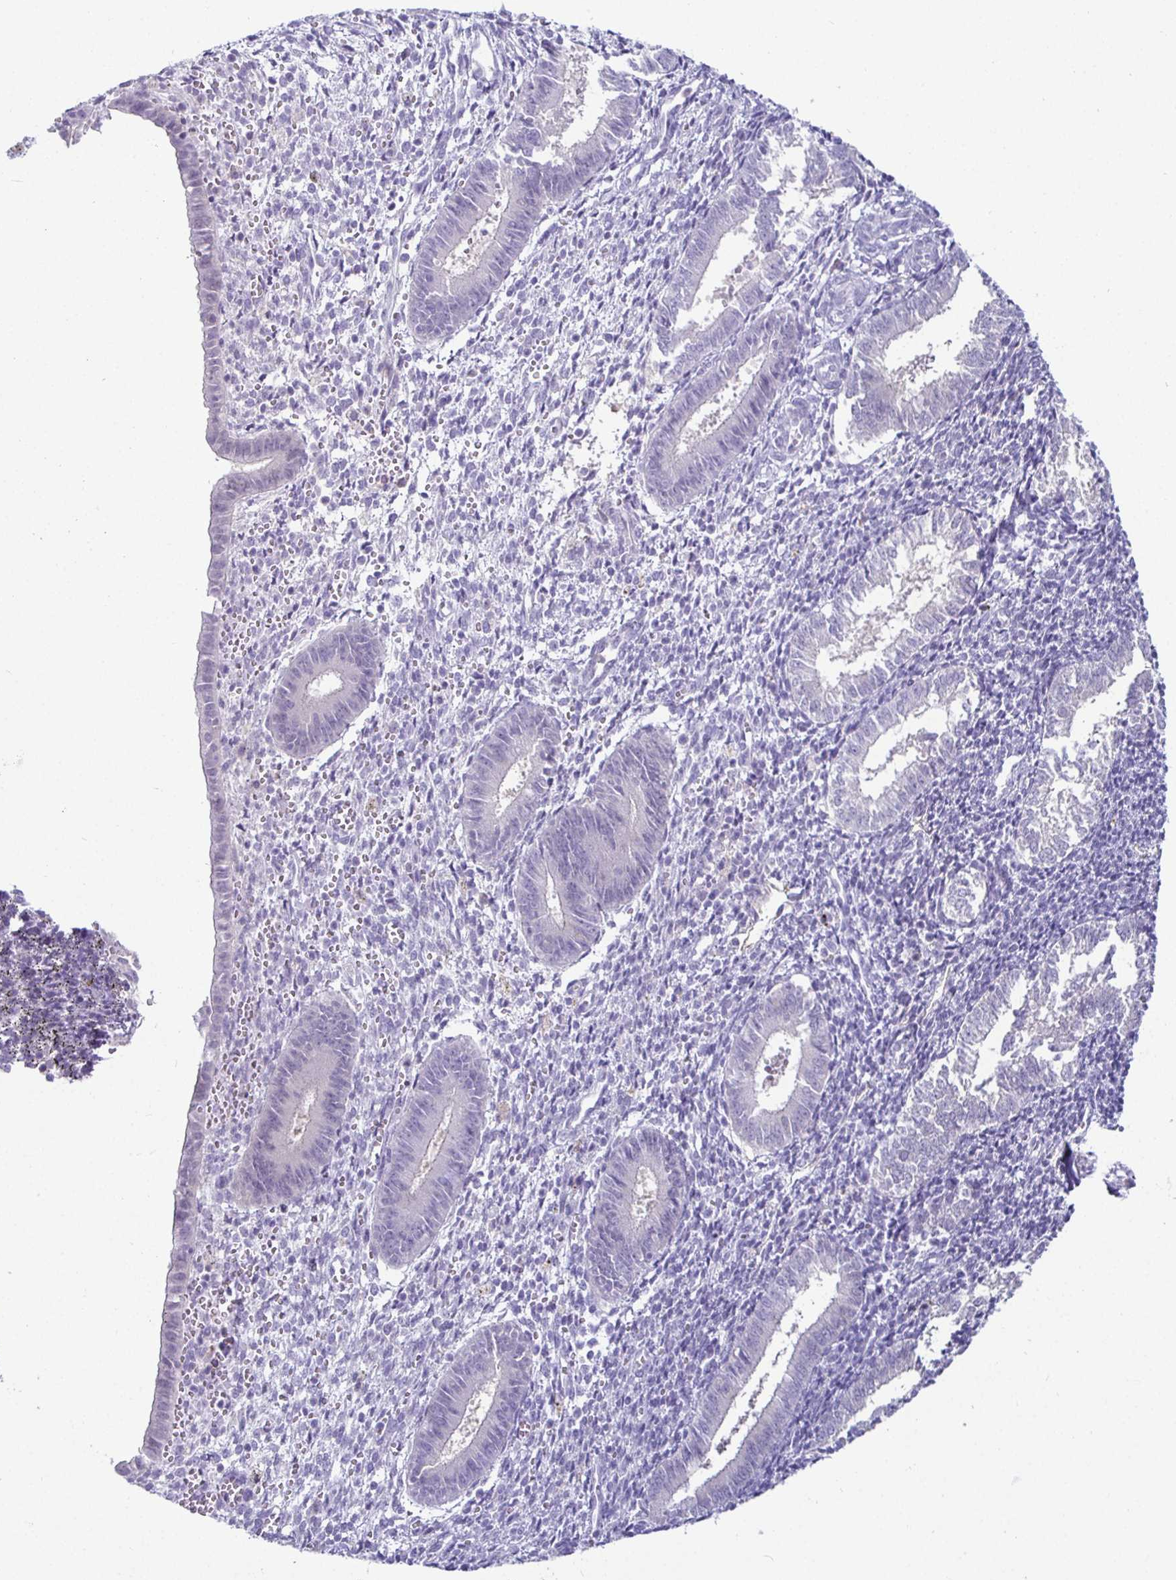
{"staining": {"intensity": "negative", "quantity": "none", "location": "none"}, "tissue": "endometrium", "cell_type": "Cells in endometrial stroma", "image_type": "normal", "snomed": [{"axis": "morphology", "description": "Normal tissue, NOS"}, {"axis": "topography", "description": "Endometrium"}], "caption": "IHC micrograph of unremarkable endometrium: endometrium stained with DAB demonstrates no significant protein expression in cells in endometrial stroma. (Stains: DAB IHC with hematoxylin counter stain, Microscopy: brightfield microscopy at high magnification).", "gene": "SIRPA", "patient": {"sex": "female", "age": 25}}